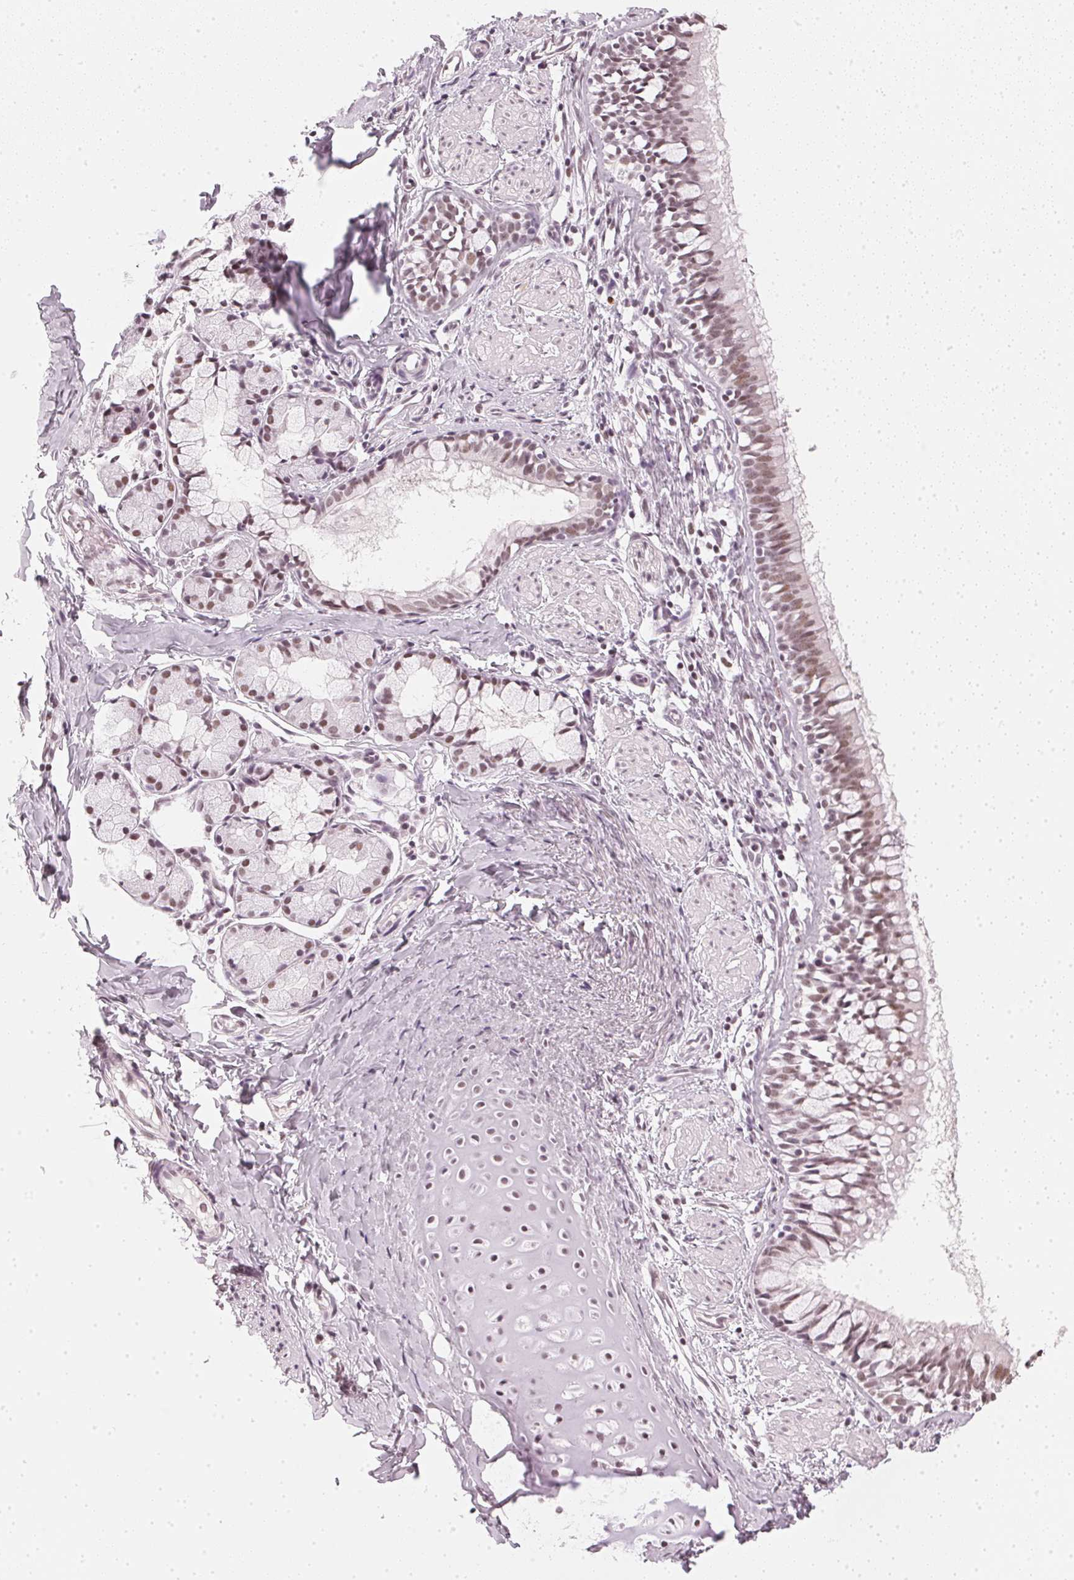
{"staining": {"intensity": "weak", "quantity": ">75%", "location": "nuclear"}, "tissue": "bronchus", "cell_type": "Respiratory epithelial cells", "image_type": "normal", "snomed": [{"axis": "morphology", "description": "Normal tissue, NOS"}, {"axis": "topography", "description": "Bronchus"}], "caption": "Immunohistochemistry (IHC) image of normal bronchus: human bronchus stained using immunohistochemistry demonstrates low levels of weak protein expression localized specifically in the nuclear of respiratory epithelial cells, appearing as a nuclear brown color.", "gene": "DNAJC6", "patient": {"sex": "male", "age": 1}}